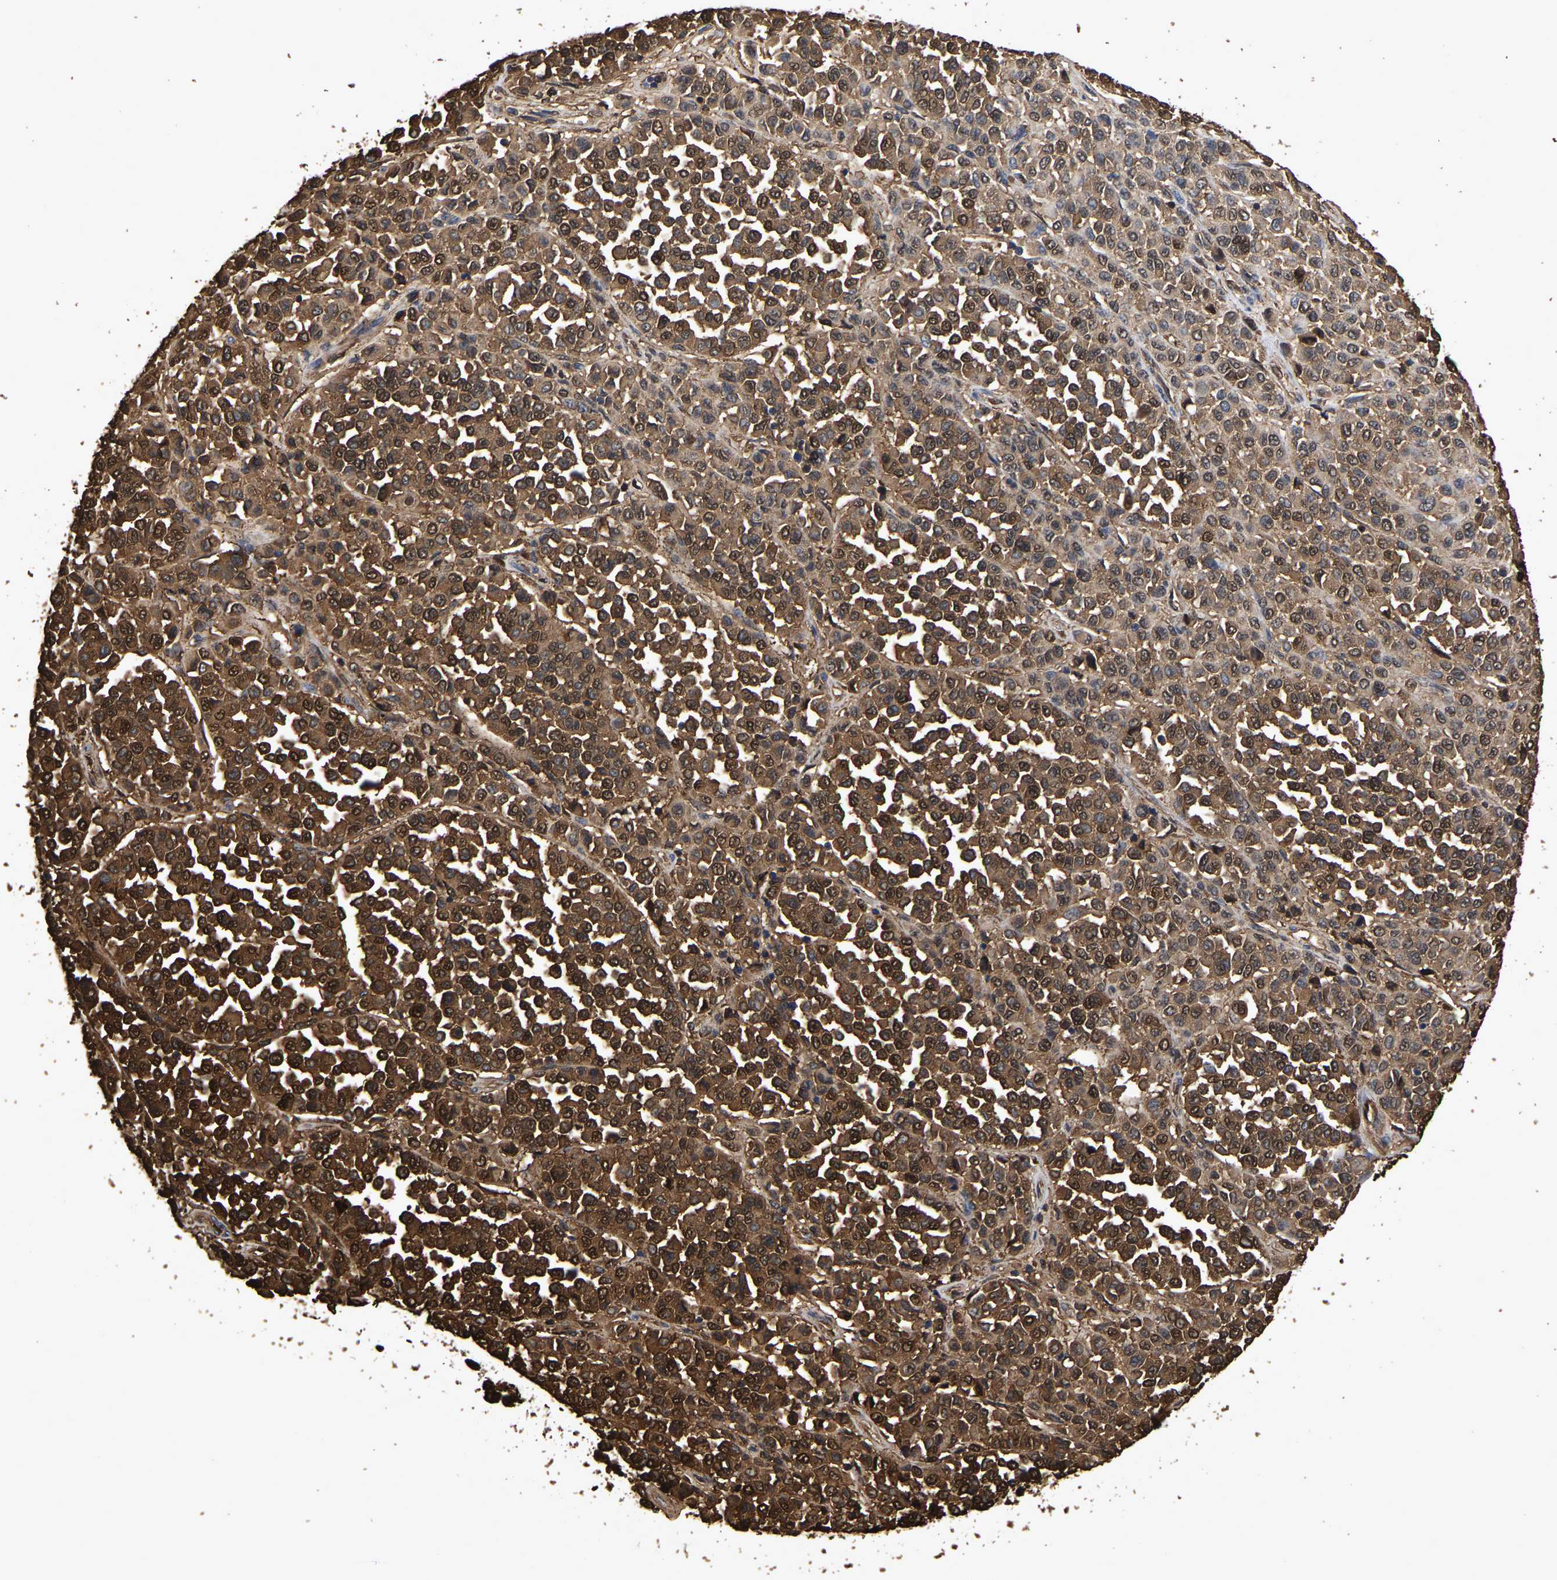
{"staining": {"intensity": "strong", "quantity": ">75%", "location": "cytoplasmic/membranous,nuclear"}, "tissue": "melanoma", "cell_type": "Tumor cells", "image_type": "cancer", "snomed": [{"axis": "morphology", "description": "Malignant melanoma, Metastatic site"}, {"axis": "topography", "description": "Pancreas"}], "caption": "The photomicrograph shows a brown stain indicating the presence of a protein in the cytoplasmic/membranous and nuclear of tumor cells in melanoma.", "gene": "LIF", "patient": {"sex": "female", "age": 30}}